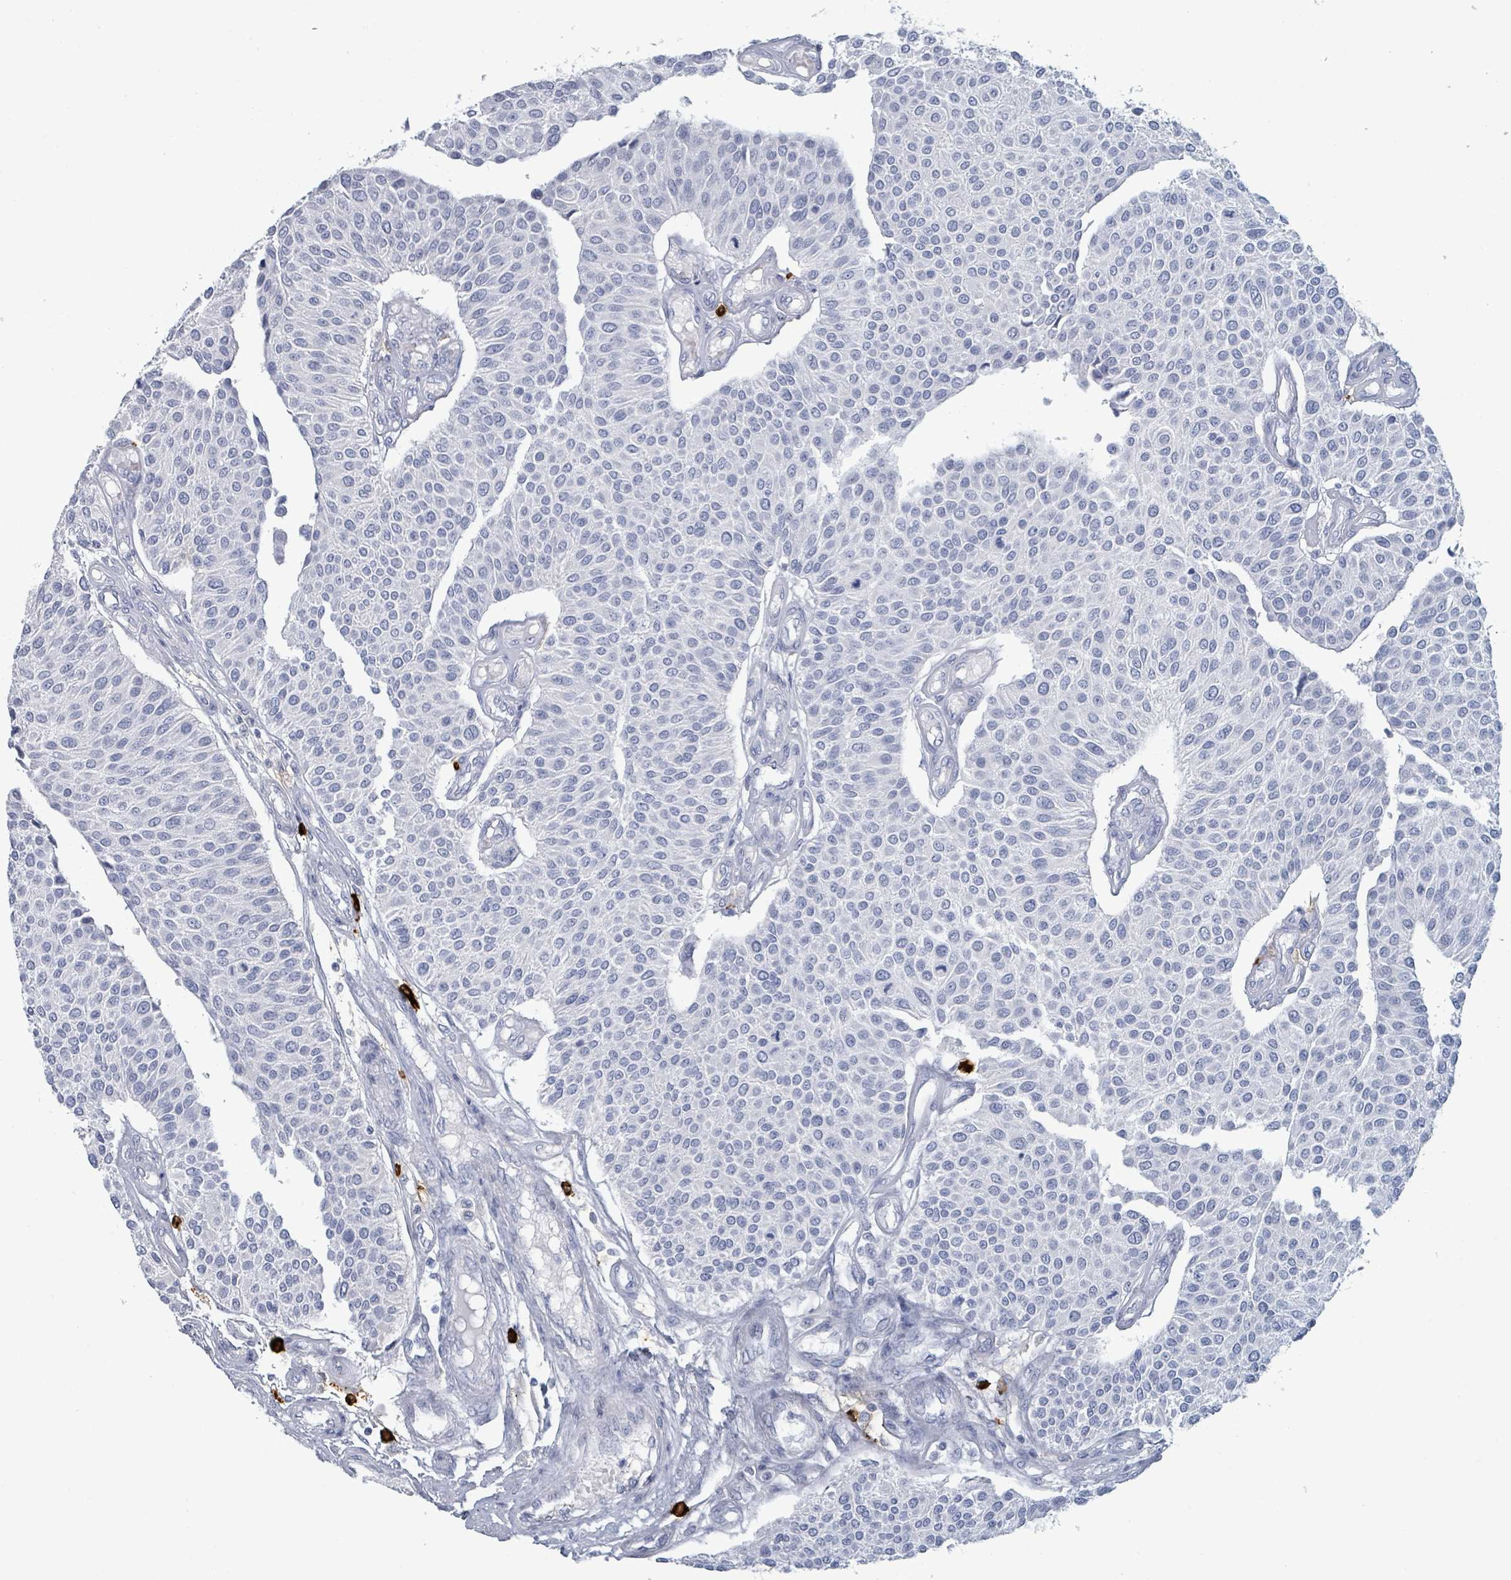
{"staining": {"intensity": "negative", "quantity": "none", "location": "none"}, "tissue": "urothelial cancer", "cell_type": "Tumor cells", "image_type": "cancer", "snomed": [{"axis": "morphology", "description": "Urothelial carcinoma, NOS"}, {"axis": "topography", "description": "Urinary bladder"}], "caption": "High magnification brightfield microscopy of urothelial cancer stained with DAB (3,3'-diaminobenzidine) (brown) and counterstained with hematoxylin (blue): tumor cells show no significant staining. (Brightfield microscopy of DAB (3,3'-diaminobenzidine) immunohistochemistry at high magnification).", "gene": "VPS13D", "patient": {"sex": "male", "age": 55}}